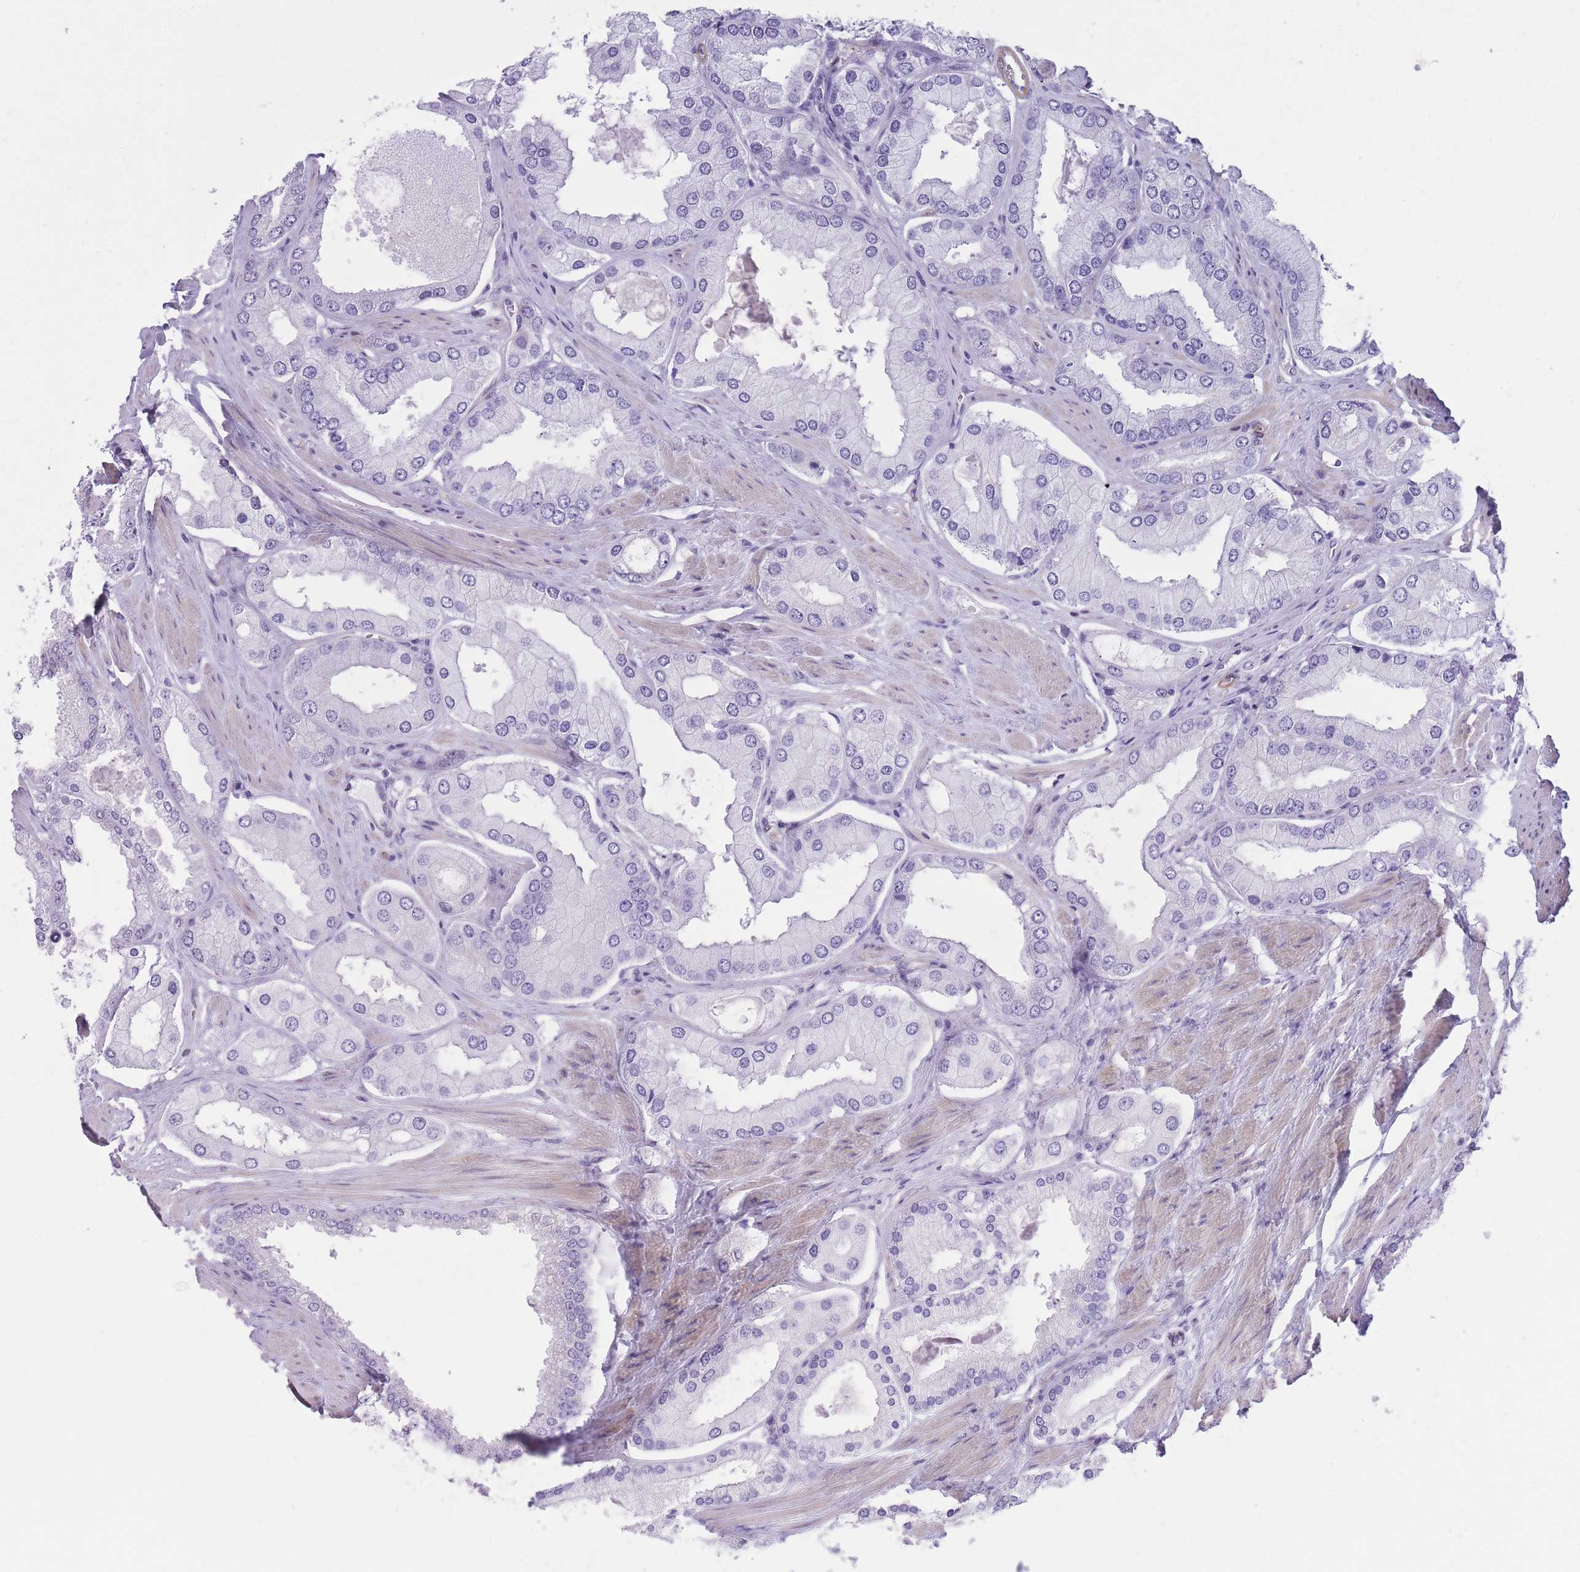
{"staining": {"intensity": "negative", "quantity": "none", "location": "none"}, "tissue": "prostate cancer", "cell_type": "Tumor cells", "image_type": "cancer", "snomed": [{"axis": "morphology", "description": "Adenocarcinoma, Low grade"}, {"axis": "topography", "description": "Prostate"}], "caption": "Tumor cells show no significant staining in prostate low-grade adenocarcinoma.", "gene": "OR11H12", "patient": {"sex": "male", "age": 42}}